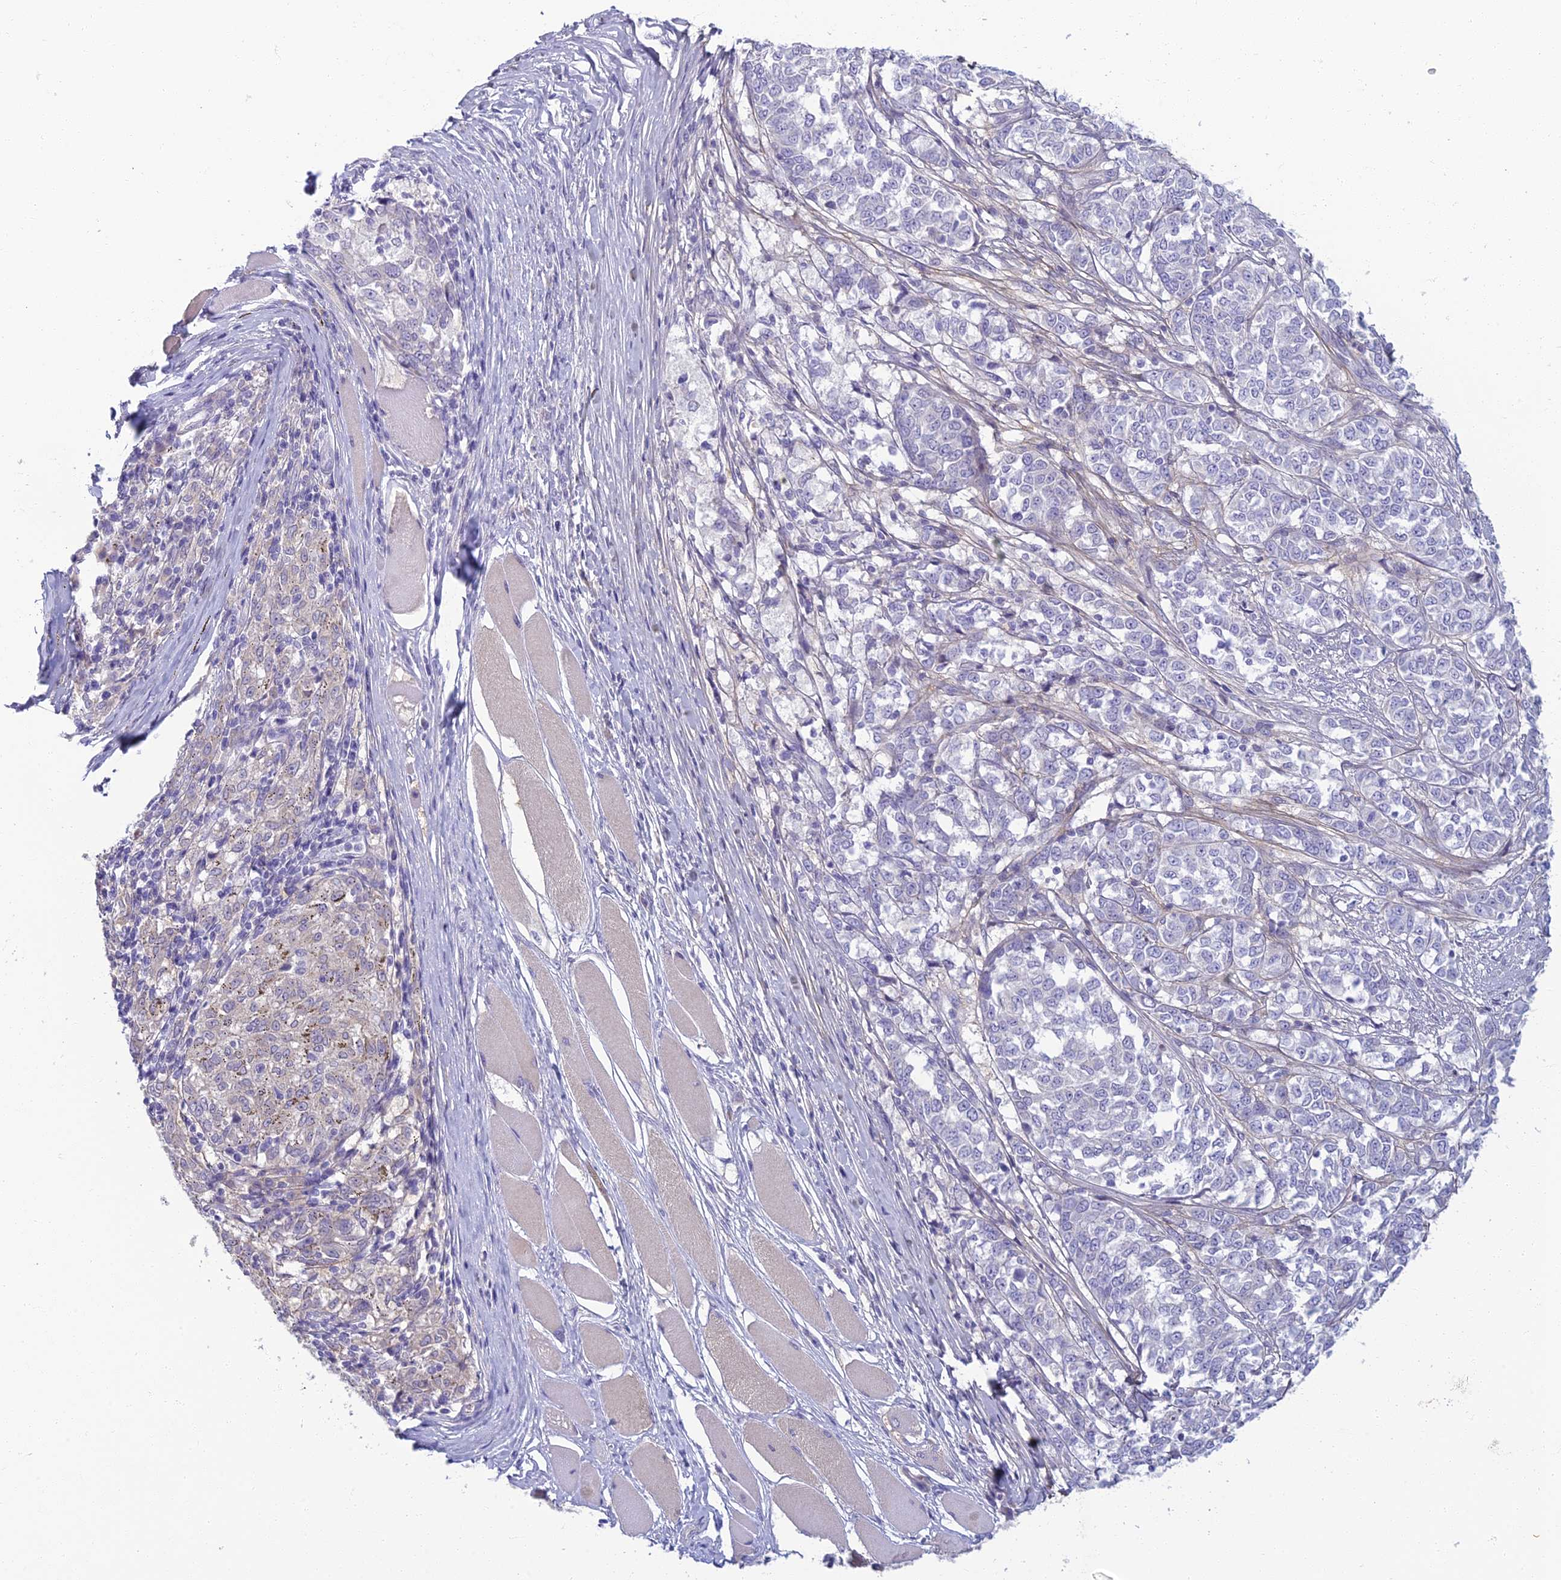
{"staining": {"intensity": "negative", "quantity": "none", "location": "none"}, "tissue": "melanoma", "cell_type": "Tumor cells", "image_type": "cancer", "snomed": [{"axis": "morphology", "description": "Malignant melanoma, NOS"}, {"axis": "topography", "description": "Skin"}], "caption": "DAB immunohistochemical staining of human melanoma reveals no significant staining in tumor cells.", "gene": "SLC25A41", "patient": {"sex": "female", "age": 72}}